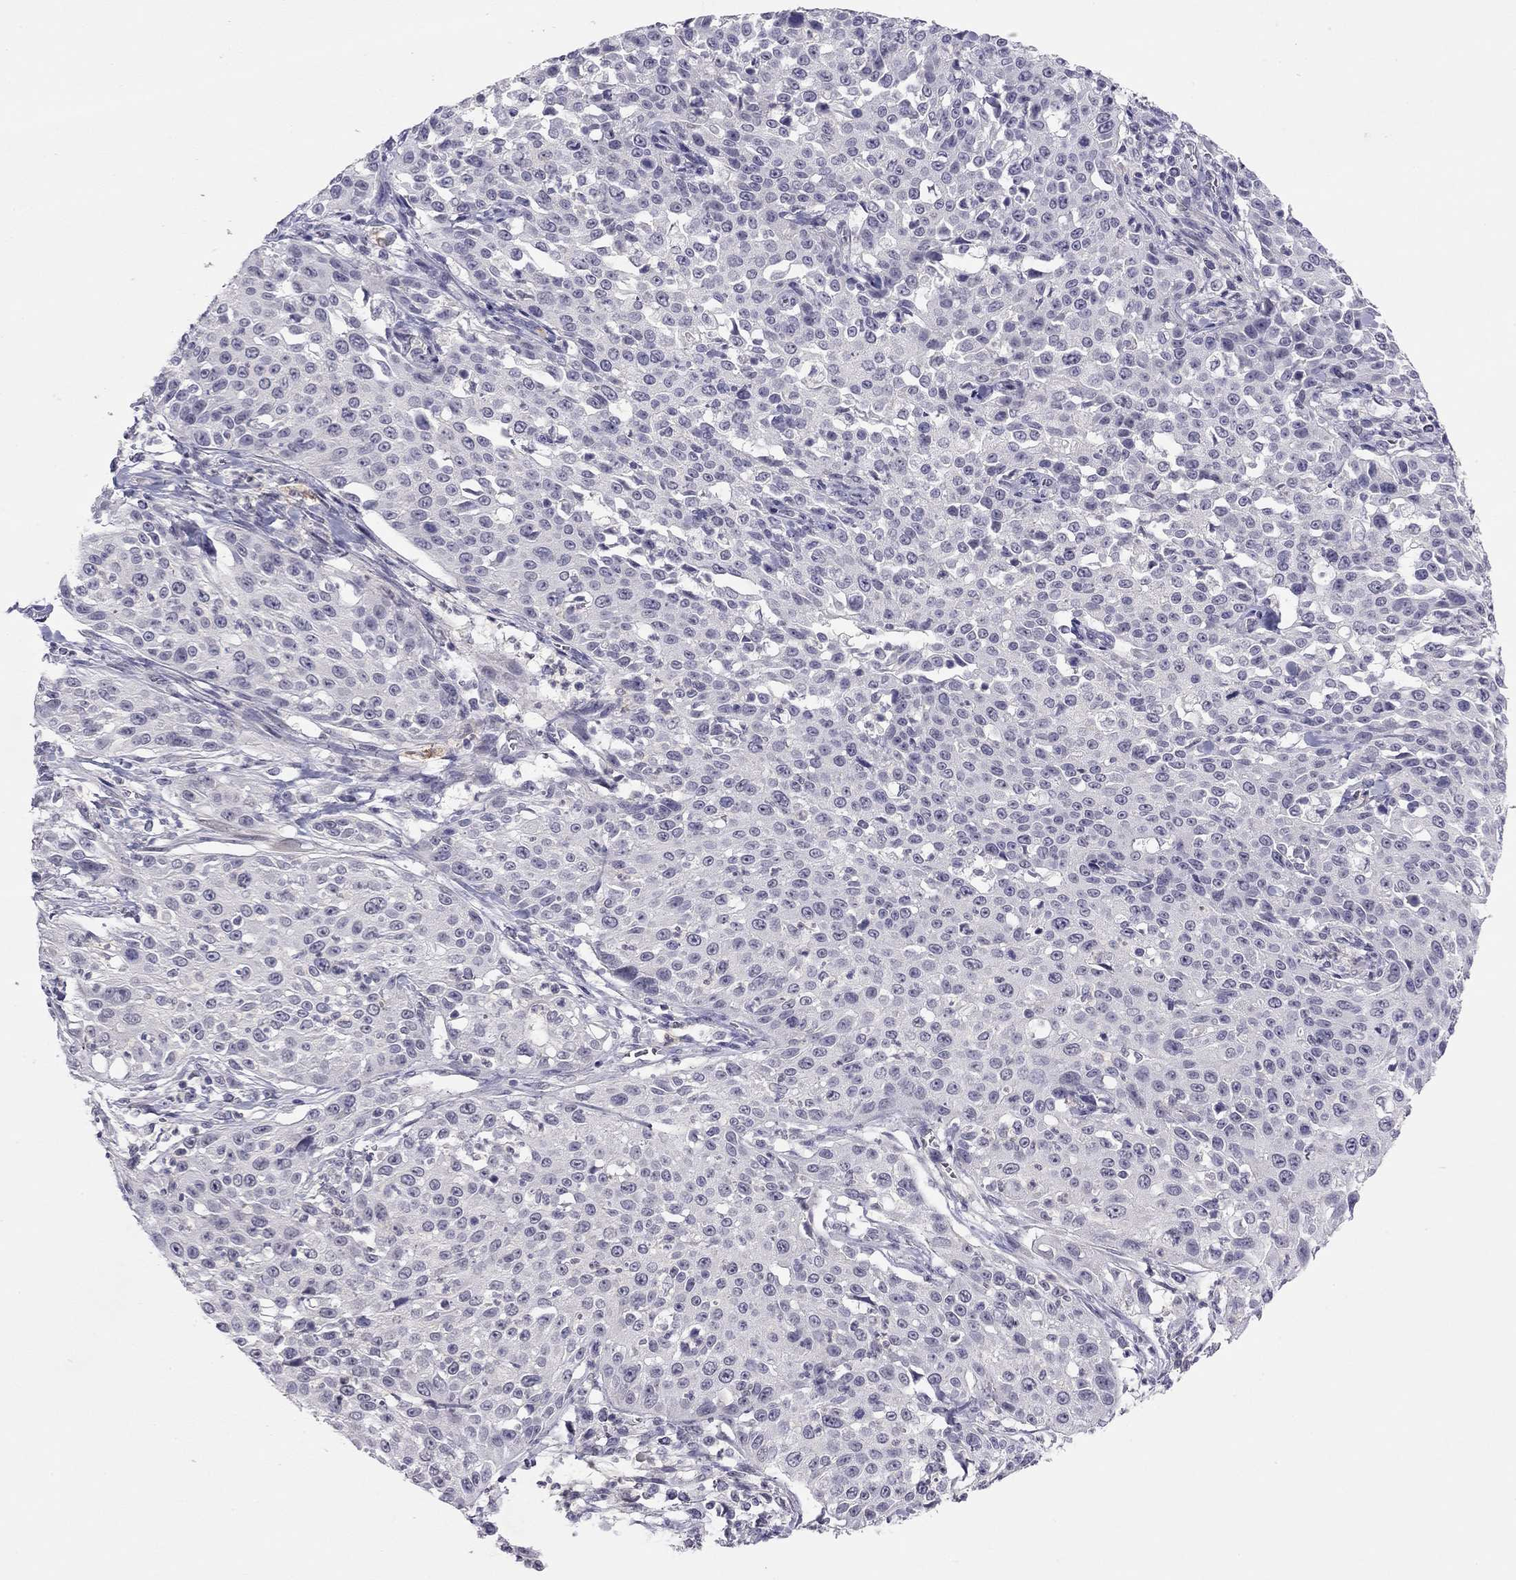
{"staining": {"intensity": "negative", "quantity": "none", "location": "none"}, "tissue": "cervical cancer", "cell_type": "Tumor cells", "image_type": "cancer", "snomed": [{"axis": "morphology", "description": "Squamous cell carcinoma, NOS"}, {"axis": "topography", "description": "Cervix"}], "caption": "Tumor cells show no significant protein staining in squamous cell carcinoma (cervical). (DAB (3,3'-diaminobenzidine) immunohistochemistry (IHC) with hematoxylin counter stain).", "gene": "ADORA2A", "patient": {"sex": "female", "age": 26}}